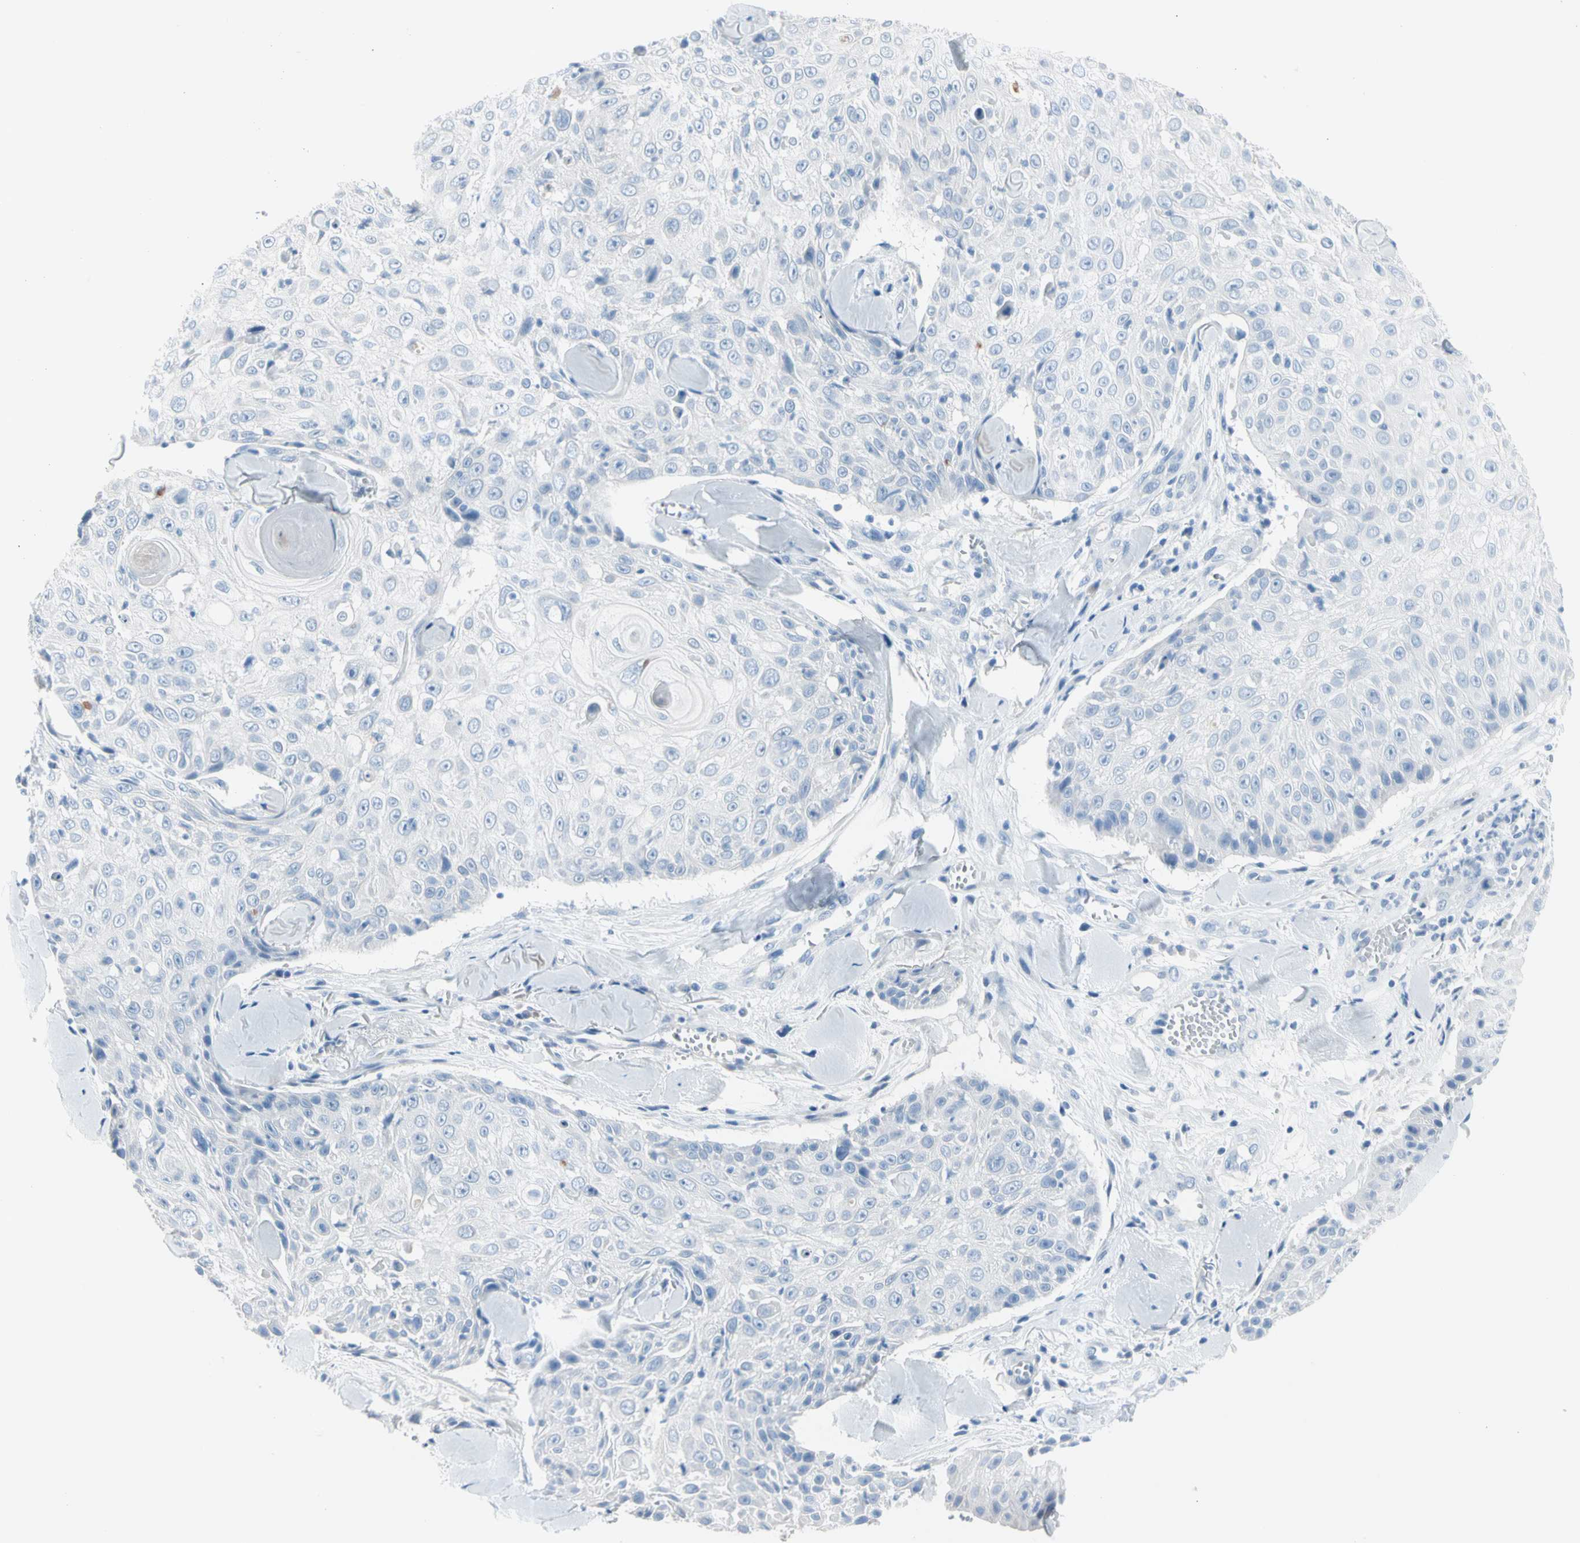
{"staining": {"intensity": "negative", "quantity": "none", "location": "none"}, "tissue": "skin cancer", "cell_type": "Tumor cells", "image_type": "cancer", "snomed": [{"axis": "morphology", "description": "Squamous cell carcinoma, NOS"}, {"axis": "topography", "description": "Skin"}], "caption": "A photomicrograph of human squamous cell carcinoma (skin) is negative for staining in tumor cells.", "gene": "TPO", "patient": {"sex": "male", "age": 86}}